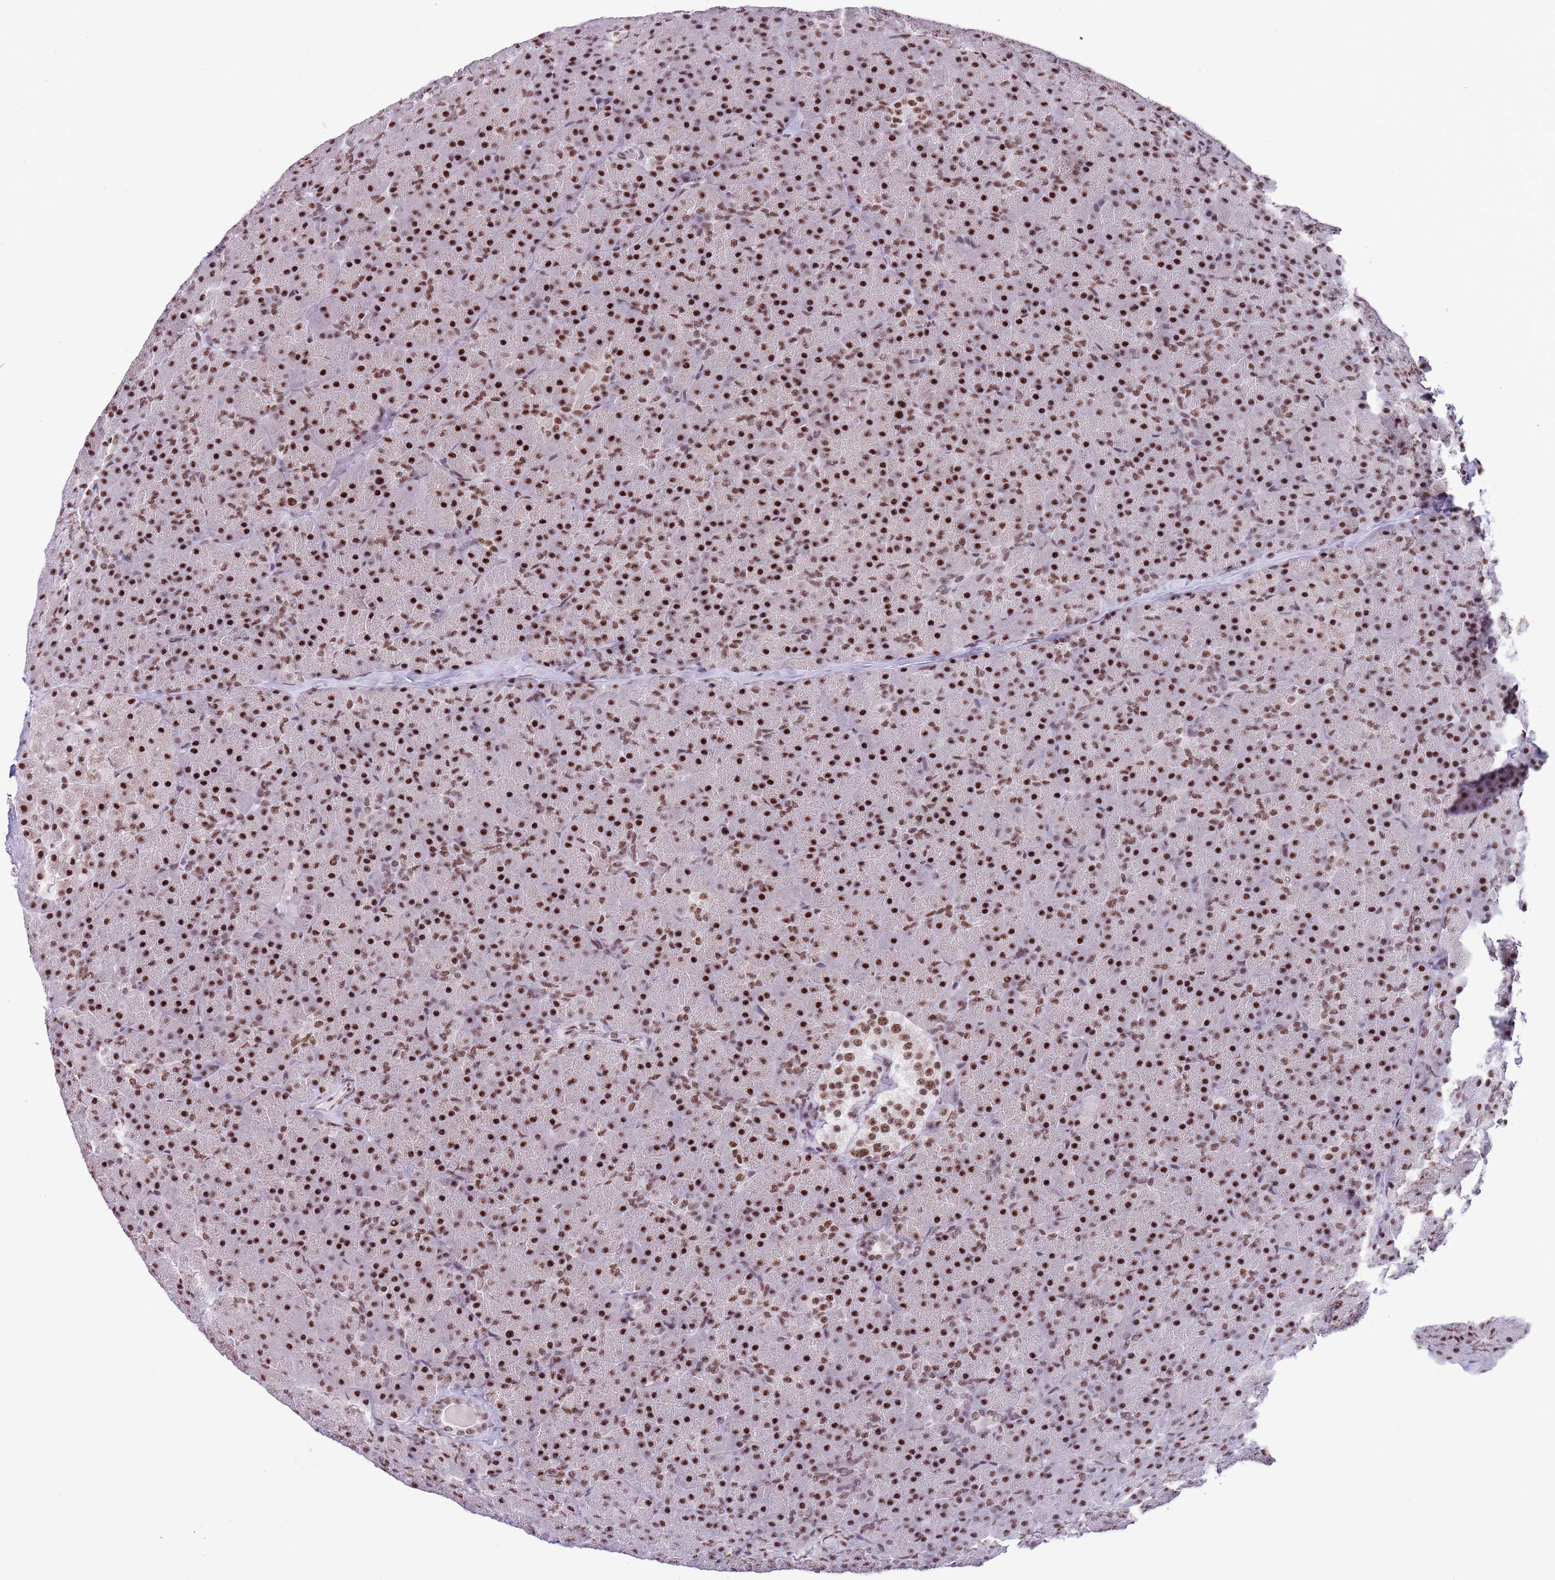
{"staining": {"intensity": "strong", "quantity": ">75%", "location": "nuclear"}, "tissue": "pancreas", "cell_type": "Exocrine glandular cells", "image_type": "normal", "snomed": [{"axis": "morphology", "description": "Normal tissue, NOS"}, {"axis": "topography", "description": "Pancreas"}], "caption": "Protein staining by IHC displays strong nuclear positivity in approximately >75% of exocrine glandular cells in normal pancreas.", "gene": "SF3A2", "patient": {"sex": "male", "age": 36}}